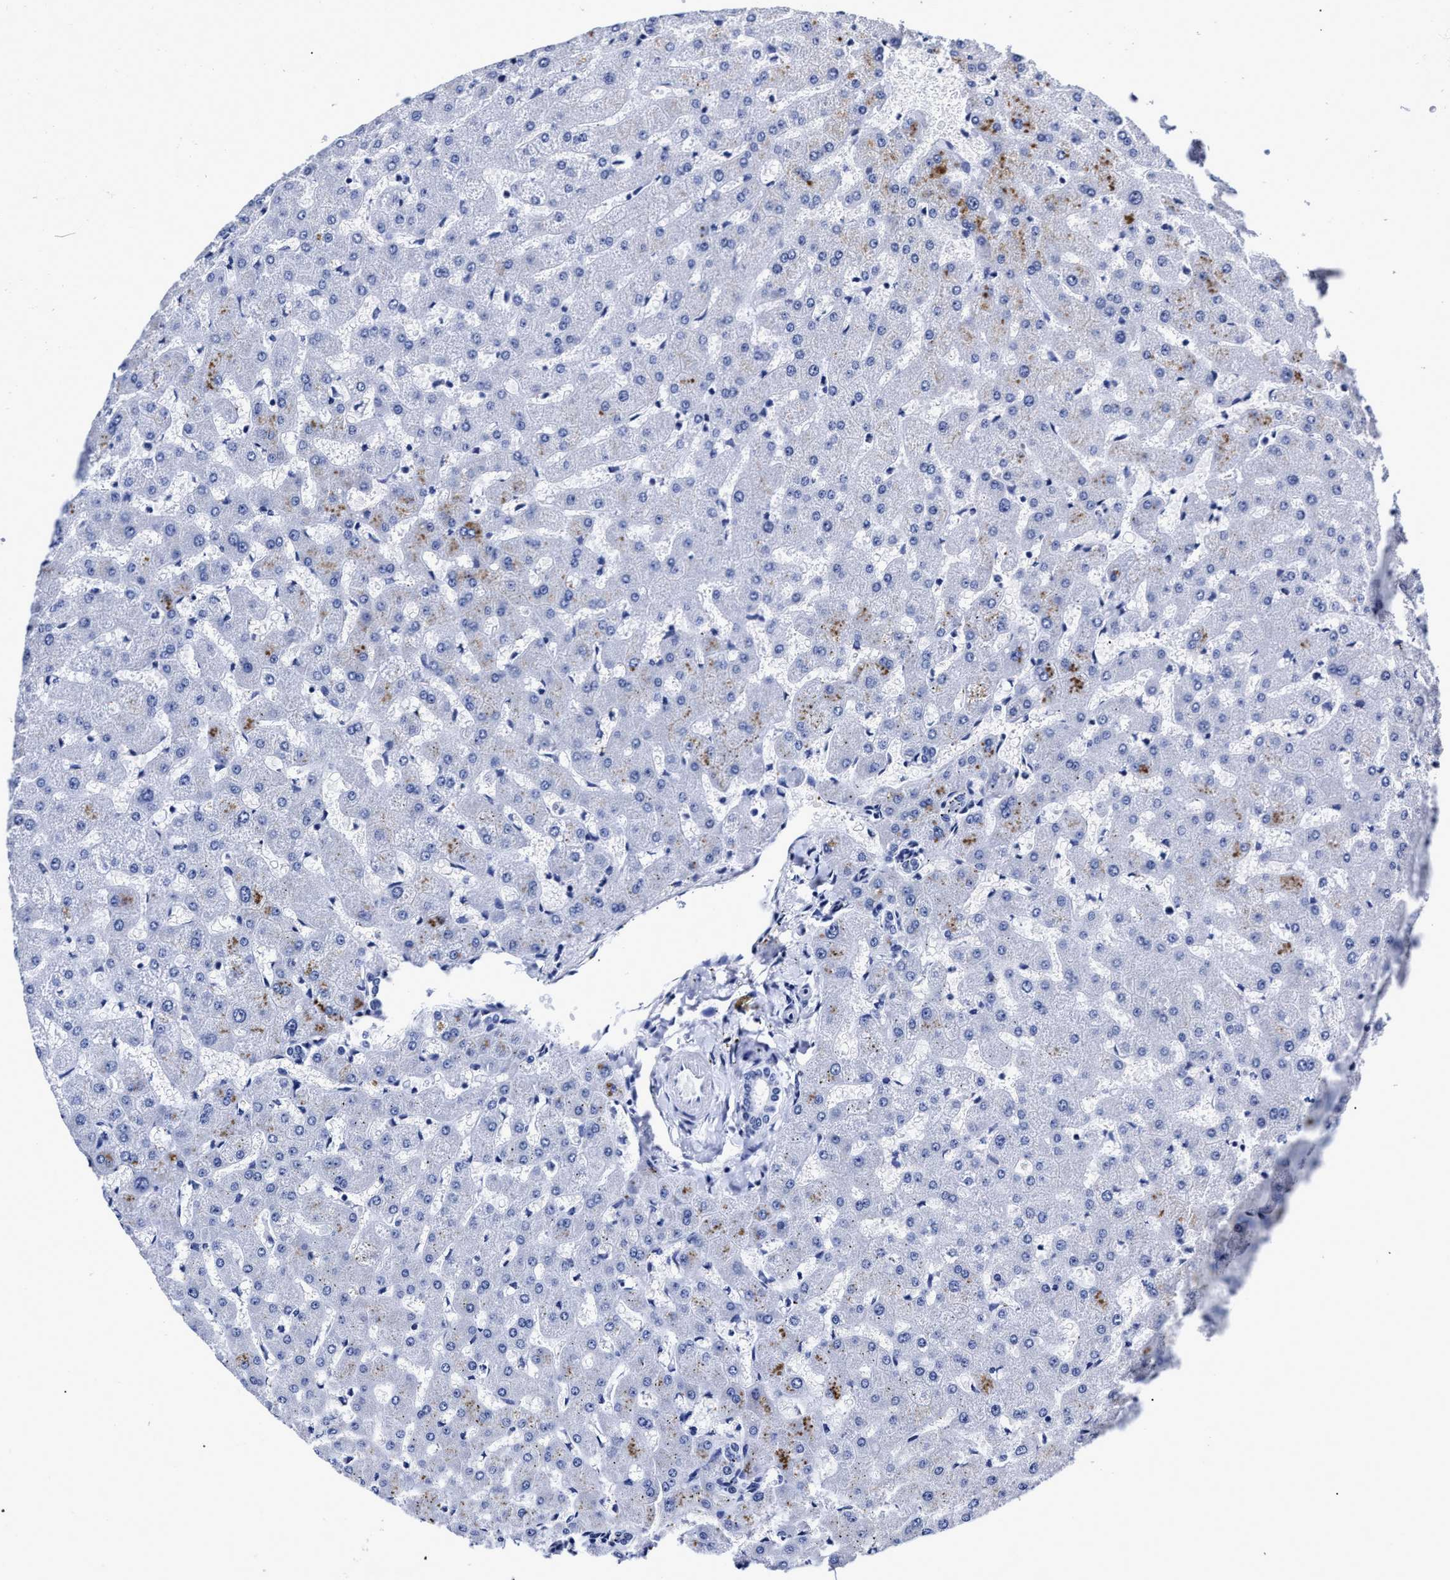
{"staining": {"intensity": "negative", "quantity": "none", "location": "none"}, "tissue": "liver", "cell_type": "Cholangiocytes", "image_type": "normal", "snomed": [{"axis": "morphology", "description": "Normal tissue, NOS"}, {"axis": "topography", "description": "Liver"}], "caption": "Immunohistochemical staining of benign human liver displays no significant staining in cholangiocytes.", "gene": "LRRC8E", "patient": {"sex": "female", "age": 63}}